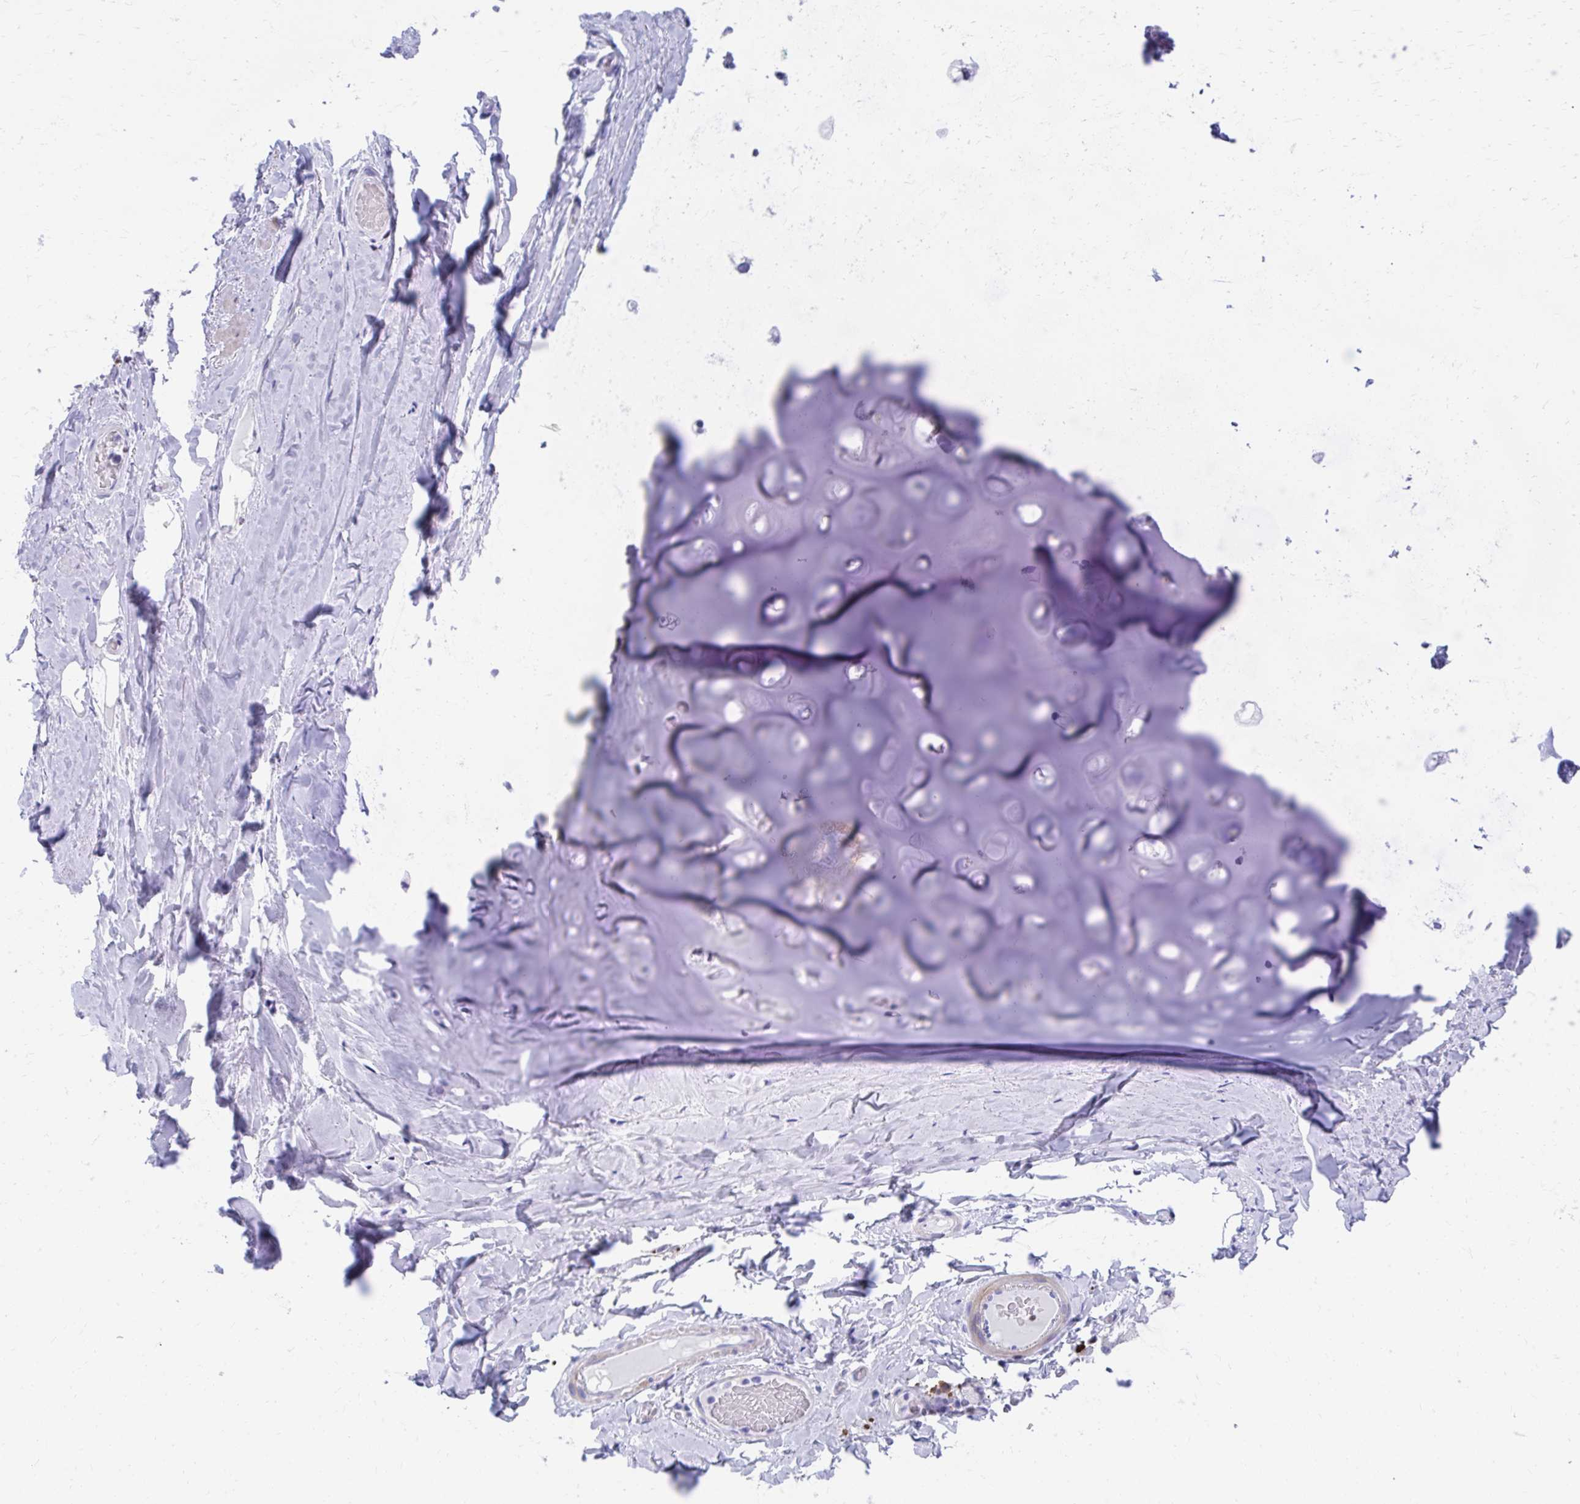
{"staining": {"intensity": "negative", "quantity": "none", "location": "none"}, "tissue": "adipose tissue", "cell_type": "Adipocytes", "image_type": "normal", "snomed": [{"axis": "morphology", "description": "Normal tissue, NOS"}, {"axis": "topography", "description": "Cartilage tissue"}, {"axis": "topography", "description": "Bronchus"}], "caption": "Image shows no significant protein positivity in adipocytes of unremarkable adipose tissue. (Brightfield microscopy of DAB (3,3'-diaminobenzidine) immunohistochemistry at high magnification).", "gene": "RUNX3", "patient": {"sex": "male", "age": 64}}